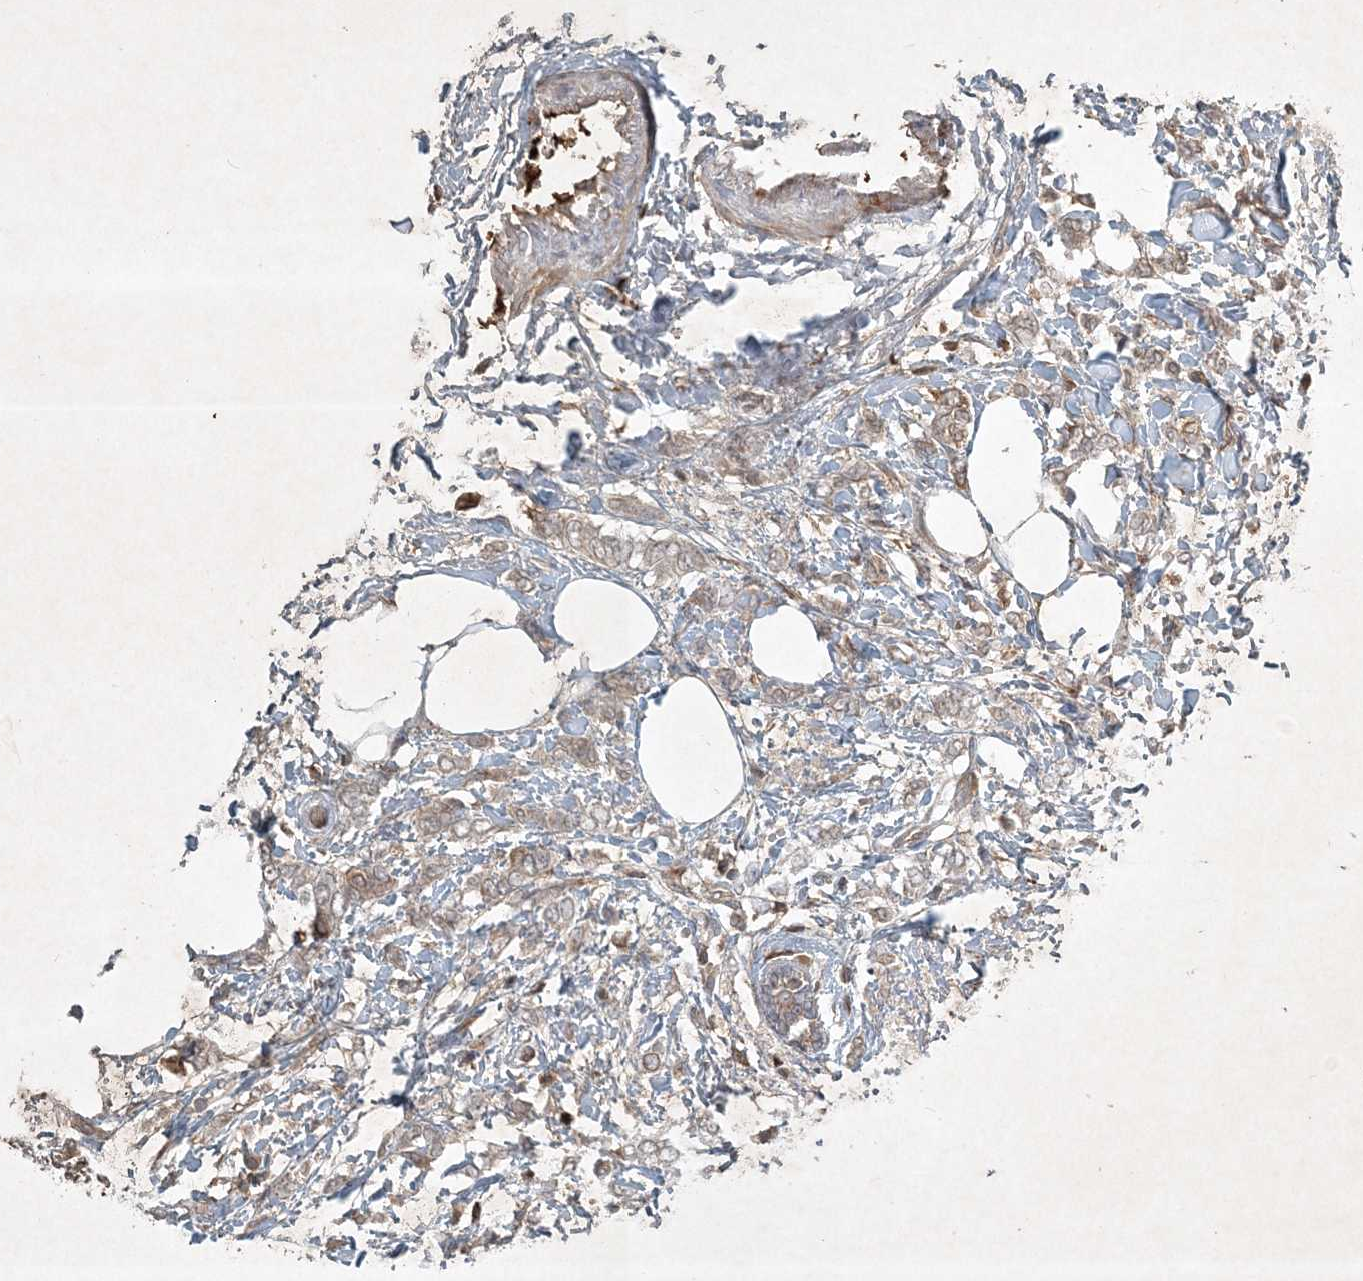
{"staining": {"intensity": "negative", "quantity": "none", "location": "none"}, "tissue": "breast cancer", "cell_type": "Tumor cells", "image_type": "cancer", "snomed": [{"axis": "morphology", "description": "Lobular carcinoma, in situ"}, {"axis": "morphology", "description": "Lobular carcinoma"}, {"axis": "topography", "description": "Breast"}], "caption": "Breast cancer (lobular carcinoma) was stained to show a protein in brown. There is no significant positivity in tumor cells.", "gene": "TNFAIP6", "patient": {"sex": "female", "age": 41}}